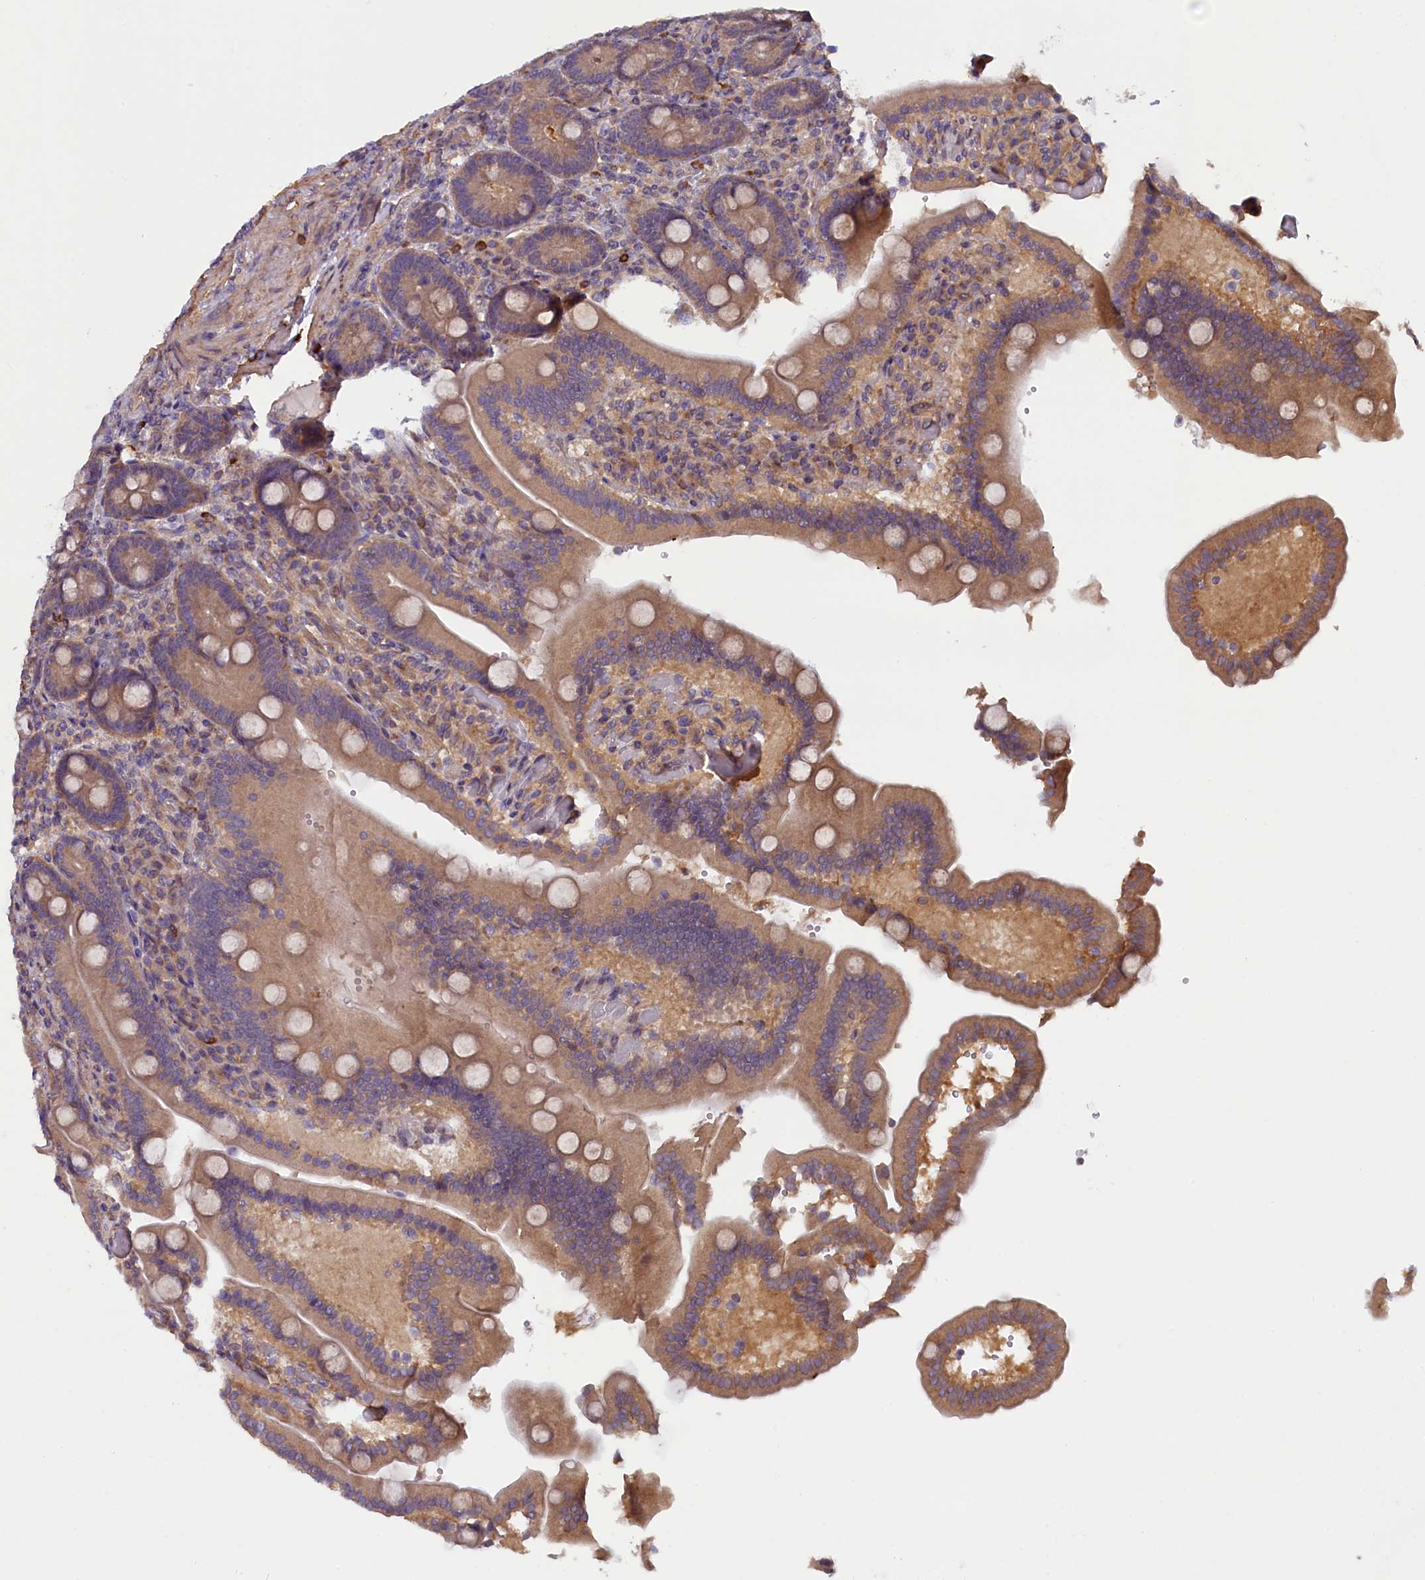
{"staining": {"intensity": "moderate", "quantity": ">75%", "location": "cytoplasmic/membranous"}, "tissue": "duodenum", "cell_type": "Glandular cells", "image_type": "normal", "snomed": [{"axis": "morphology", "description": "Normal tissue, NOS"}, {"axis": "topography", "description": "Duodenum"}], "caption": "Duodenum stained for a protein shows moderate cytoplasmic/membranous positivity in glandular cells. (IHC, brightfield microscopy, high magnification).", "gene": "CCDC9B", "patient": {"sex": "female", "age": 62}}